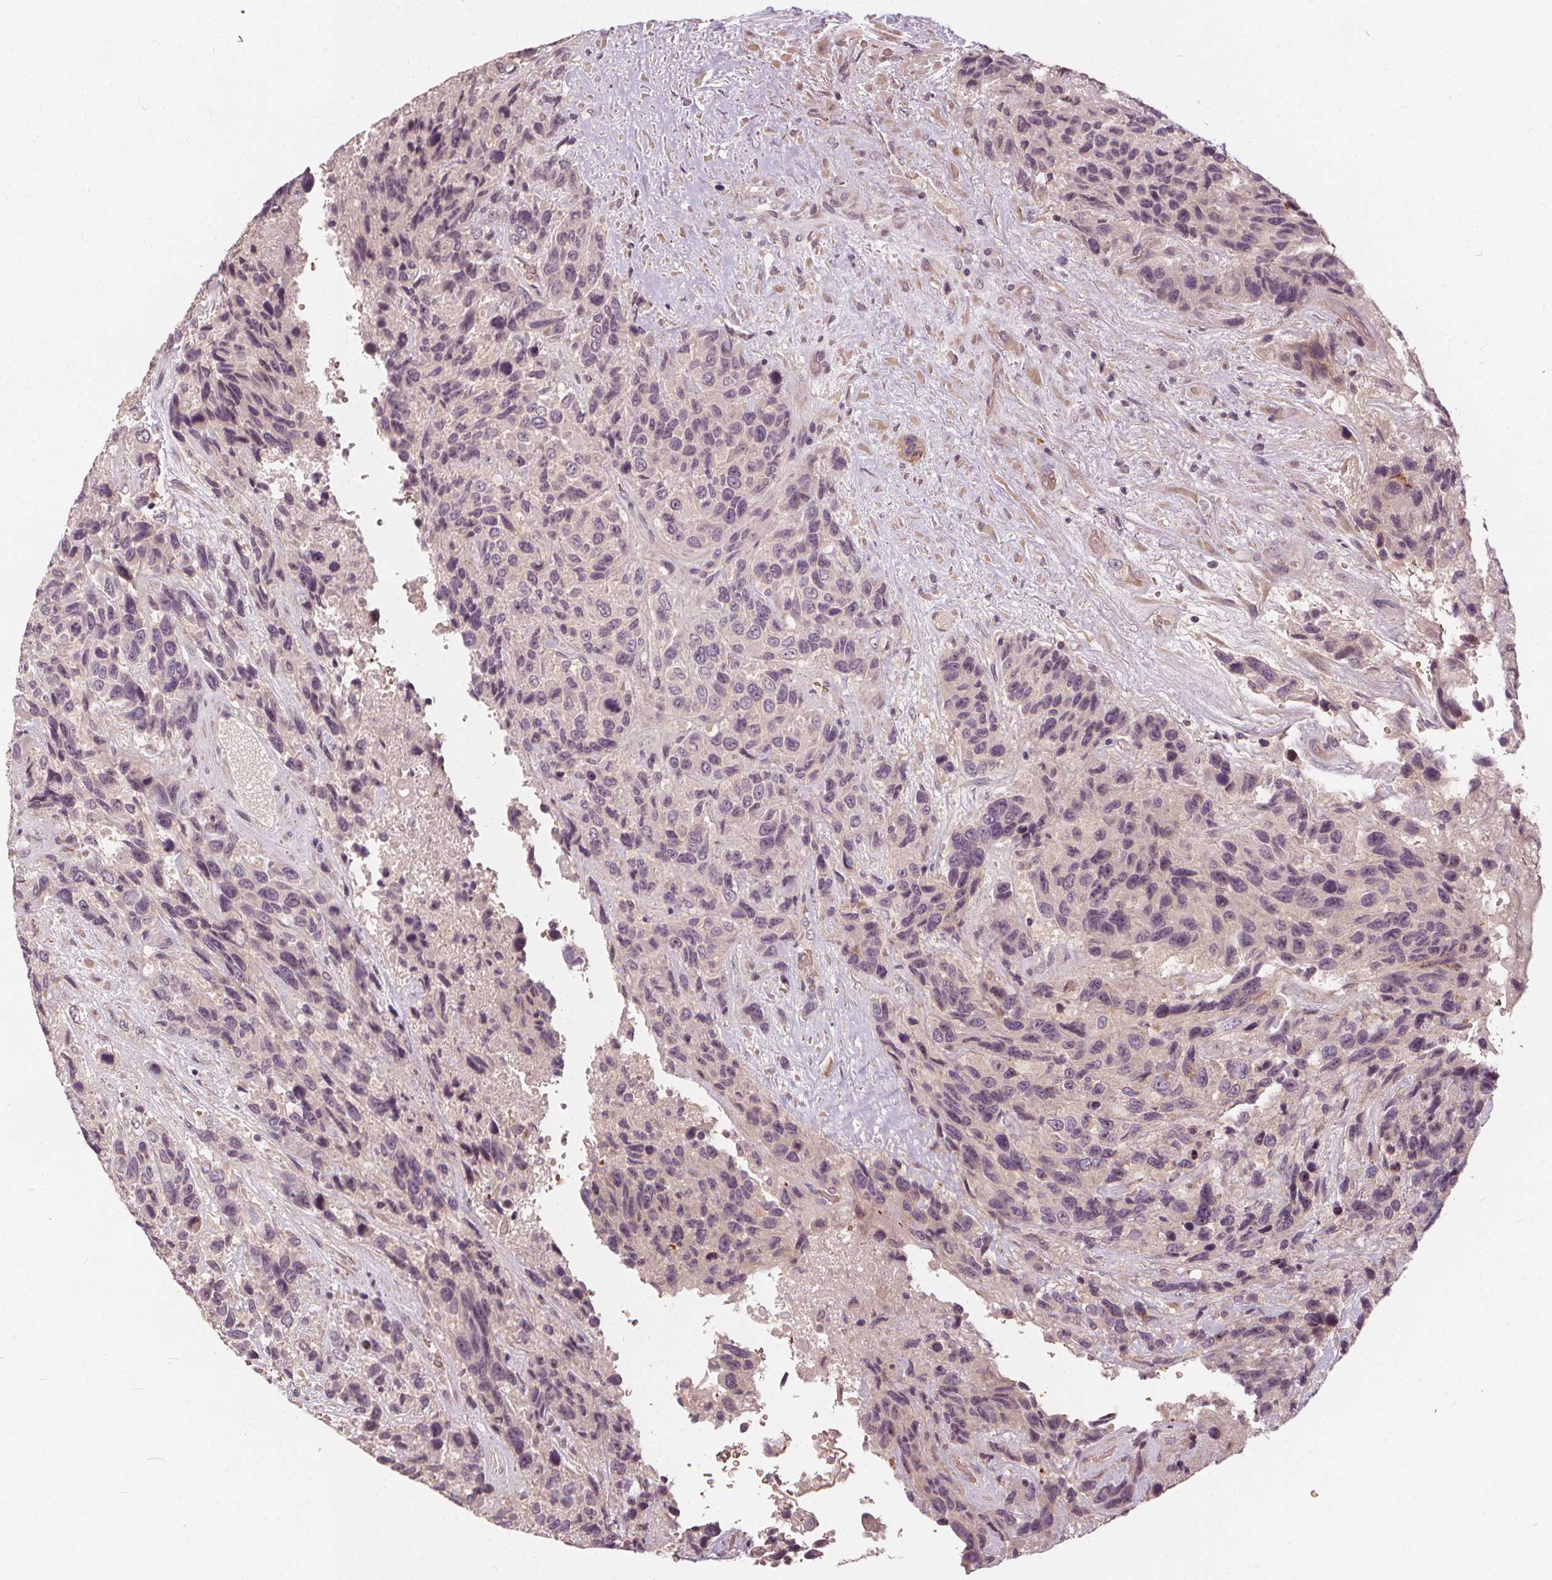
{"staining": {"intensity": "negative", "quantity": "none", "location": "none"}, "tissue": "urothelial cancer", "cell_type": "Tumor cells", "image_type": "cancer", "snomed": [{"axis": "morphology", "description": "Urothelial carcinoma, High grade"}, {"axis": "topography", "description": "Urinary bladder"}], "caption": "The micrograph demonstrates no staining of tumor cells in urothelial carcinoma (high-grade).", "gene": "IPO13", "patient": {"sex": "female", "age": 70}}